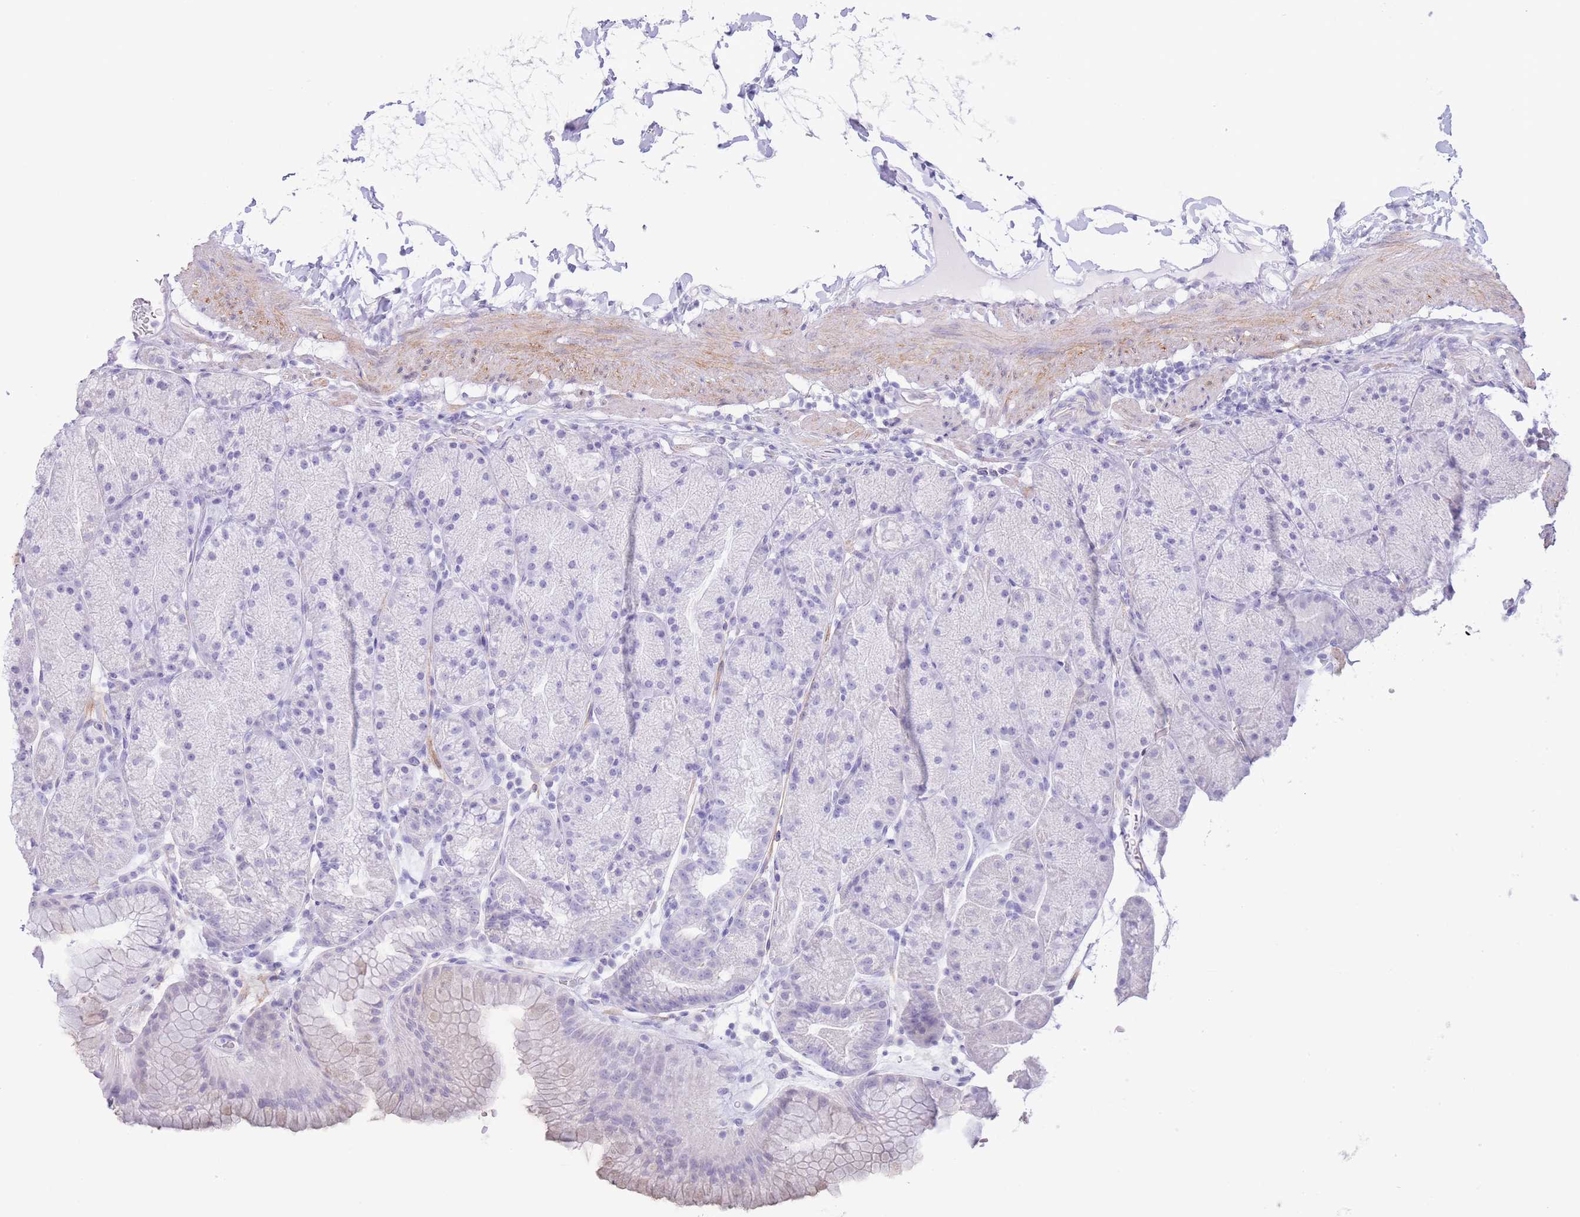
{"staining": {"intensity": "negative", "quantity": "none", "location": "none"}, "tissue": "stomach", "cell_type": "Glandular cells", "image_type": "normal", "snomed": [{"axis": "morphology", "description": "Normal tissue, NOS"}, {"axis": "topography", "description": "Stomach, upper"}, {"axis": "topography", "description": "Stomach, lower"}], "caption": "The photomicrograph exhibits no significant staining in glandular cells of stomach.", "gene": "PKLR", "patient": {"sex": "male", "age": 67}}